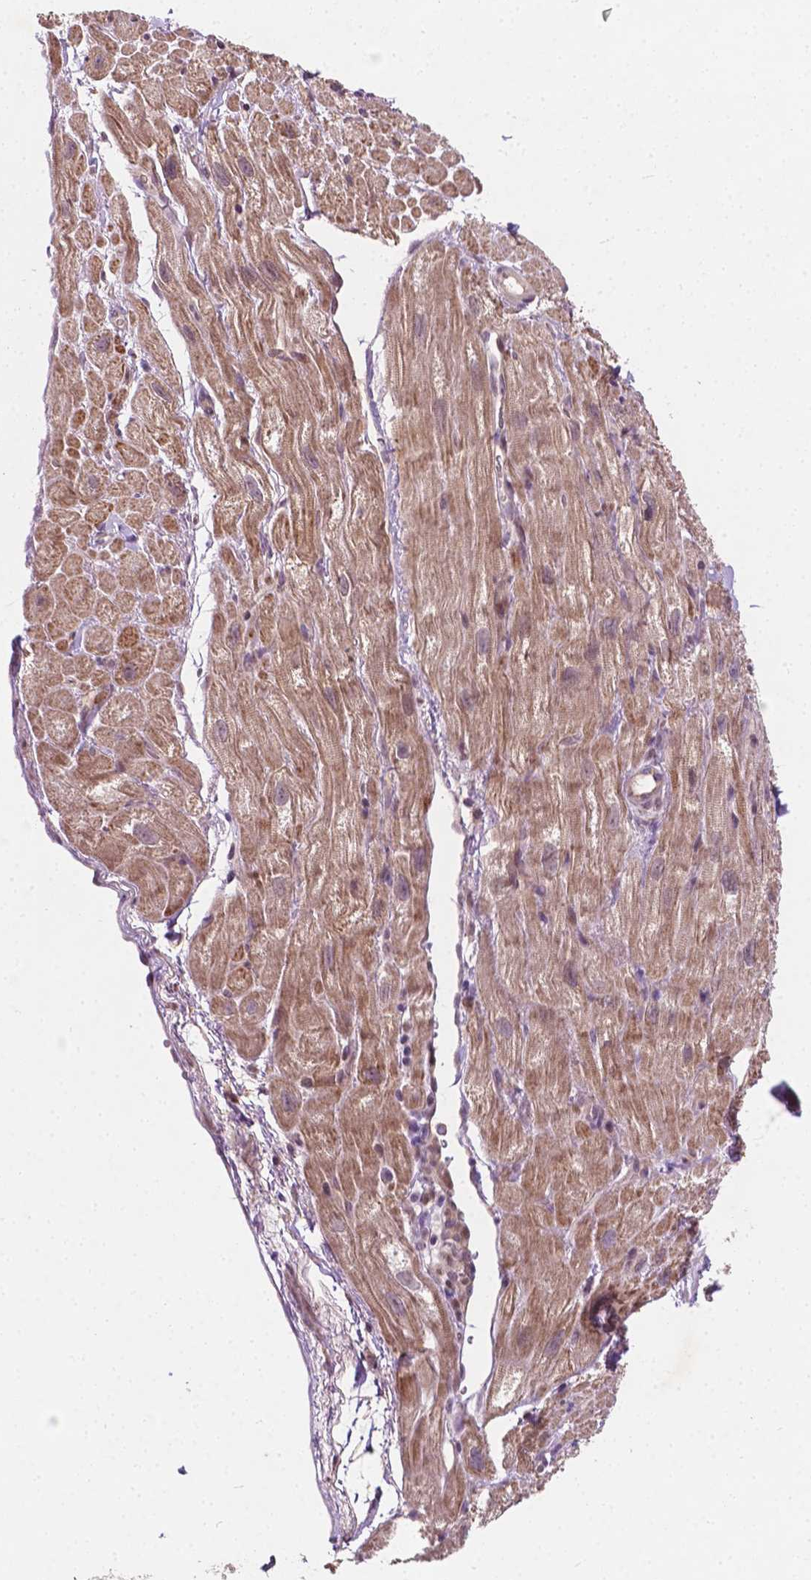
{"staining": {"intensity": "moderate", "quantity": "25%-75%", "location": "cytoplasmic/membranous"}, "tissue": "heart muscle", "cell_type": "Cardiomyocytes", "image_type": "normal", "snomed": [{"axis": "morphology", "description": "Normal tissue, NOS"}, {"axis": "topography", "description": "Heart"}], "caption": "A high-resolution micrograph shows immunohistochemistry staining of benign heart muscle, which demonstrates moderate cytoplasmic/membranous positivity in approximately 25%-75% of cardiomyocytes. (IHC, brightfield microscopy, high magnification).", "gene": "DUSP16", "patient": {"sex": "female", "age": 62}}